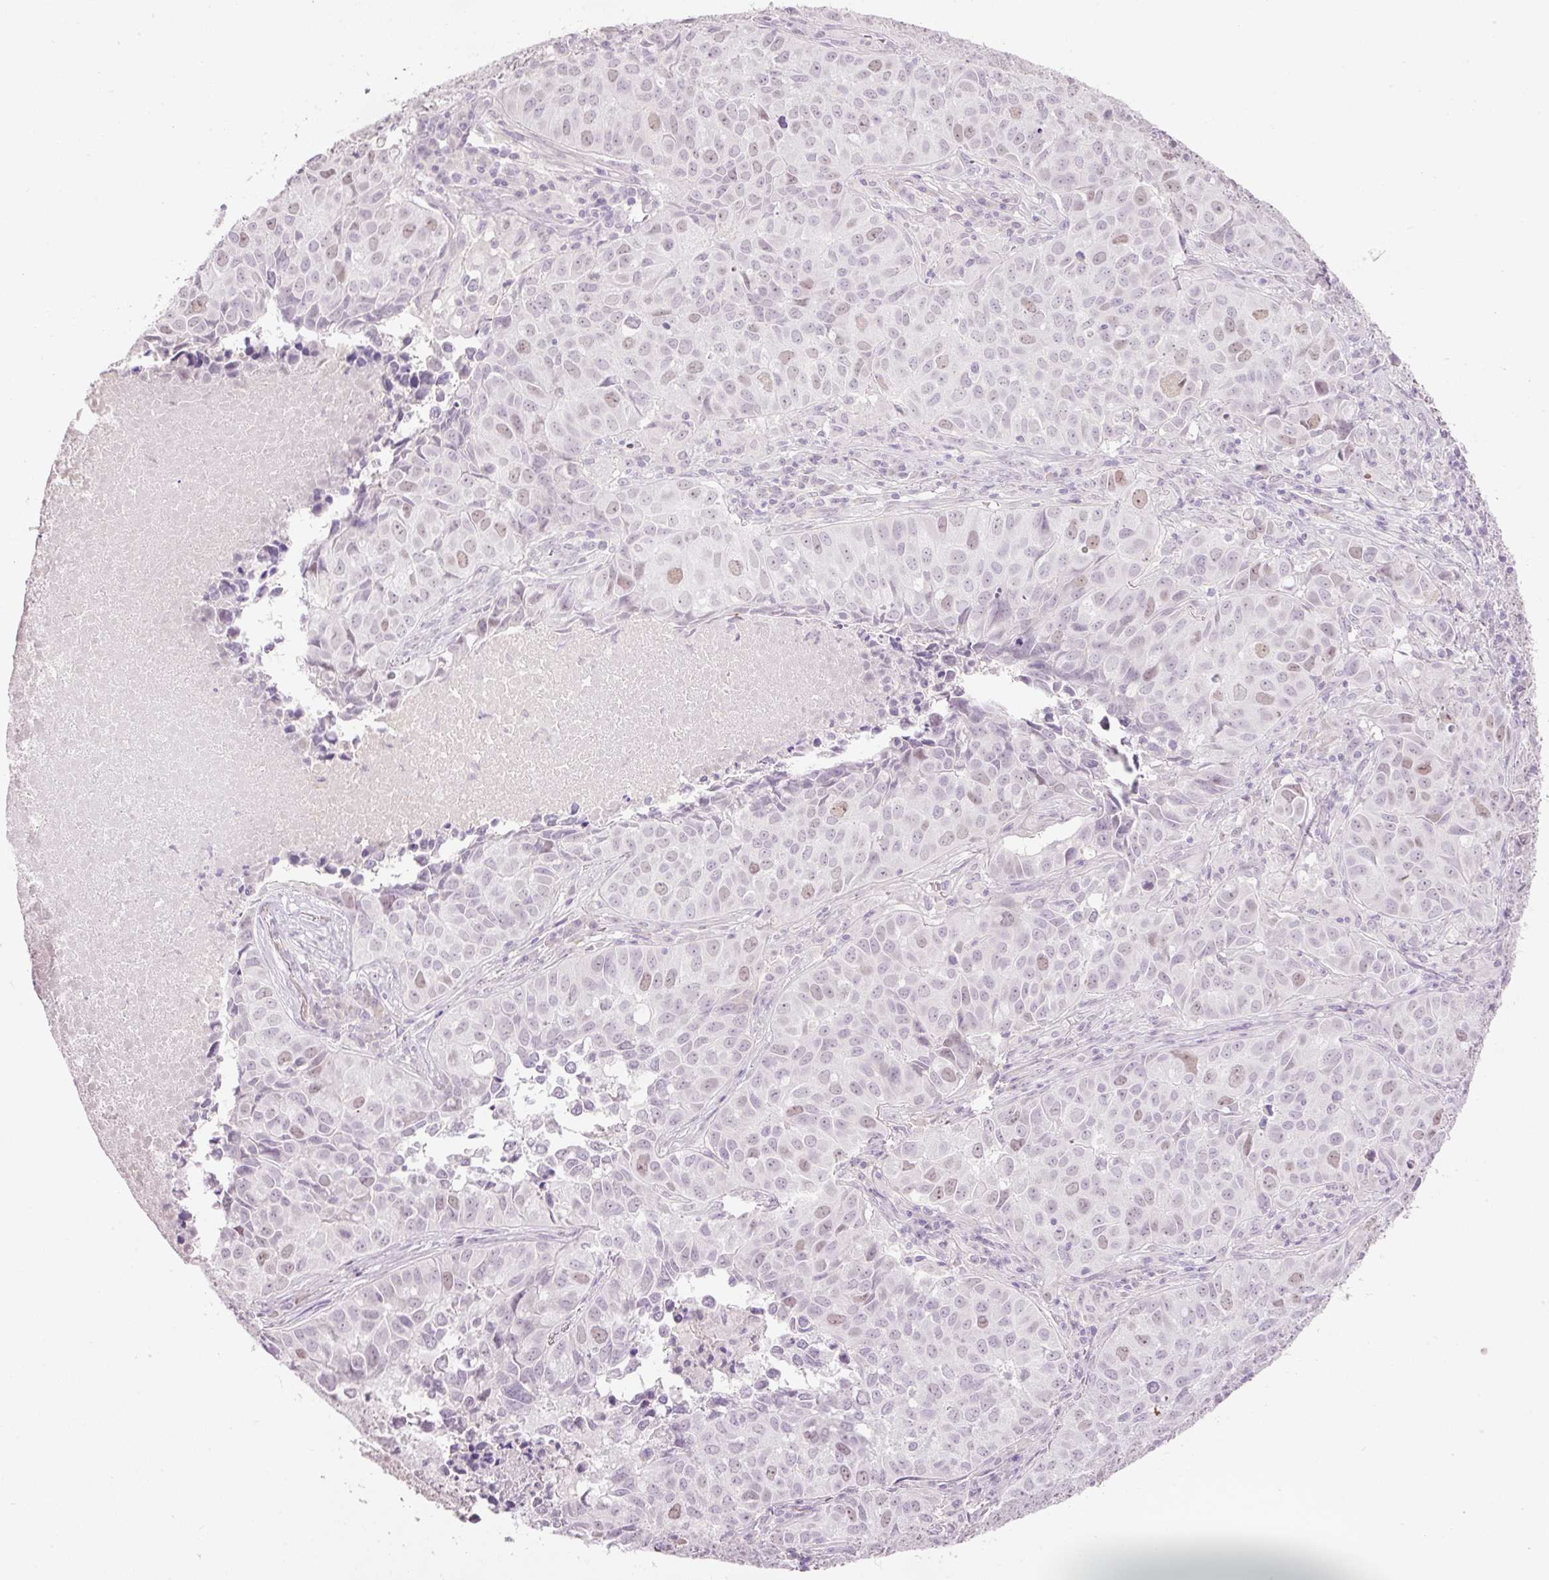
{"staining": {"intensity": "weak", "quantity": "<25%", "location": "nuclear"}, "tissue": "lung cancer", "cell_type": "Tumor cells", "image_type": "cancer", "snomed": [{"axis": "morphology", "description": "Adenocarcinoma, NOS"}, {"axis": "topography", "description": "Lung"}], "caption": "The image exhibits no staining of tumor cells in lung cancer (adenocarcinoma).", "gene": "LY6G6D", "patient": {"sex": "female", "age": 50}}